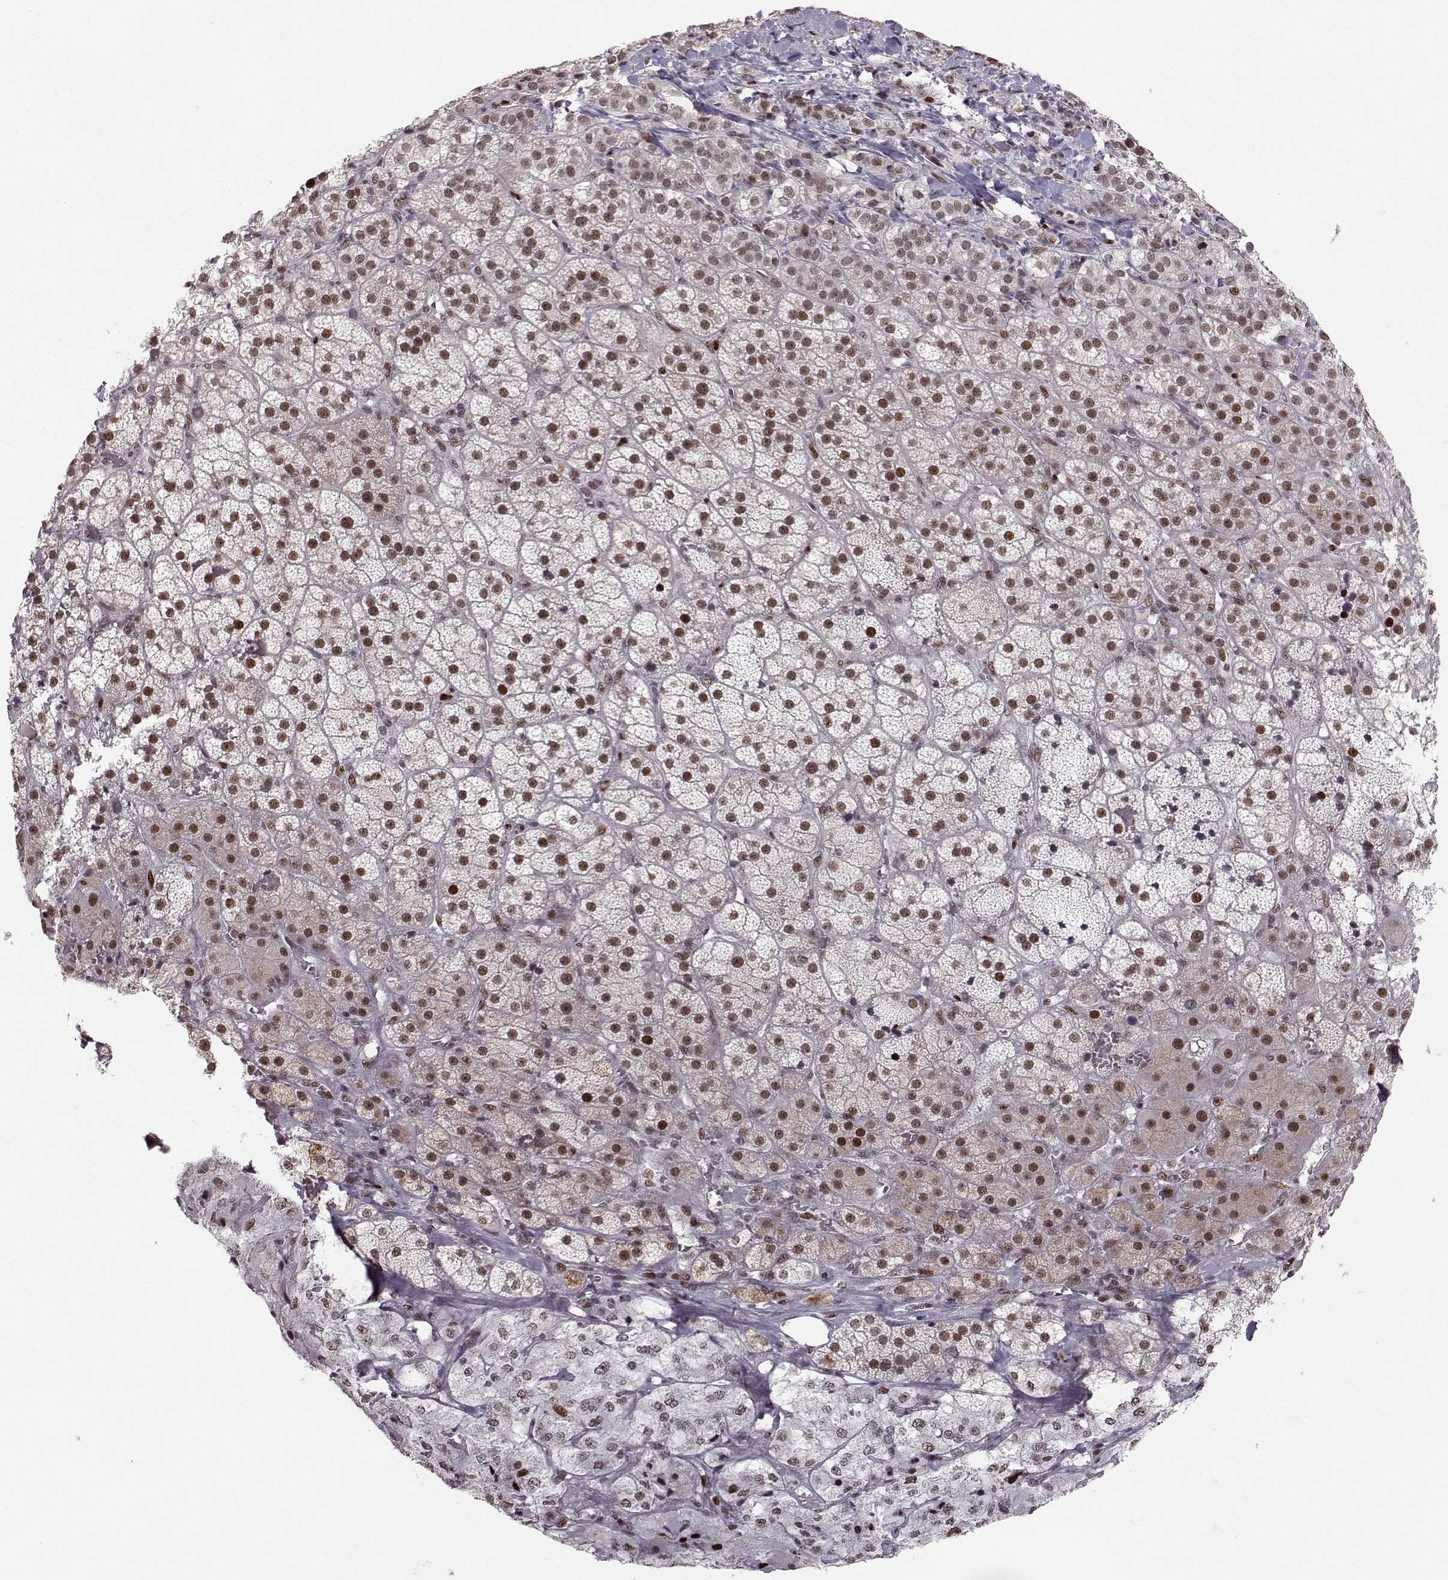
{"staining": {"intensity": "strong", "quantity": ">75%", "location": "nuclear"}, "tissue": "adrenal gland", "cell_type": "Glandular cells", "image_type": "normal", "snomed": [{"axis": "morphology", "description": "Normal tissue, NOS"}, {"axis": "topography", "description": "Adrenal gland"}], "caption": "Strong nuclear expression is seen in about >75% of glandular cells in normal adrenal gland.", "gene": "SNAPC2", "patient": {"sex": "male", "age": 57}}